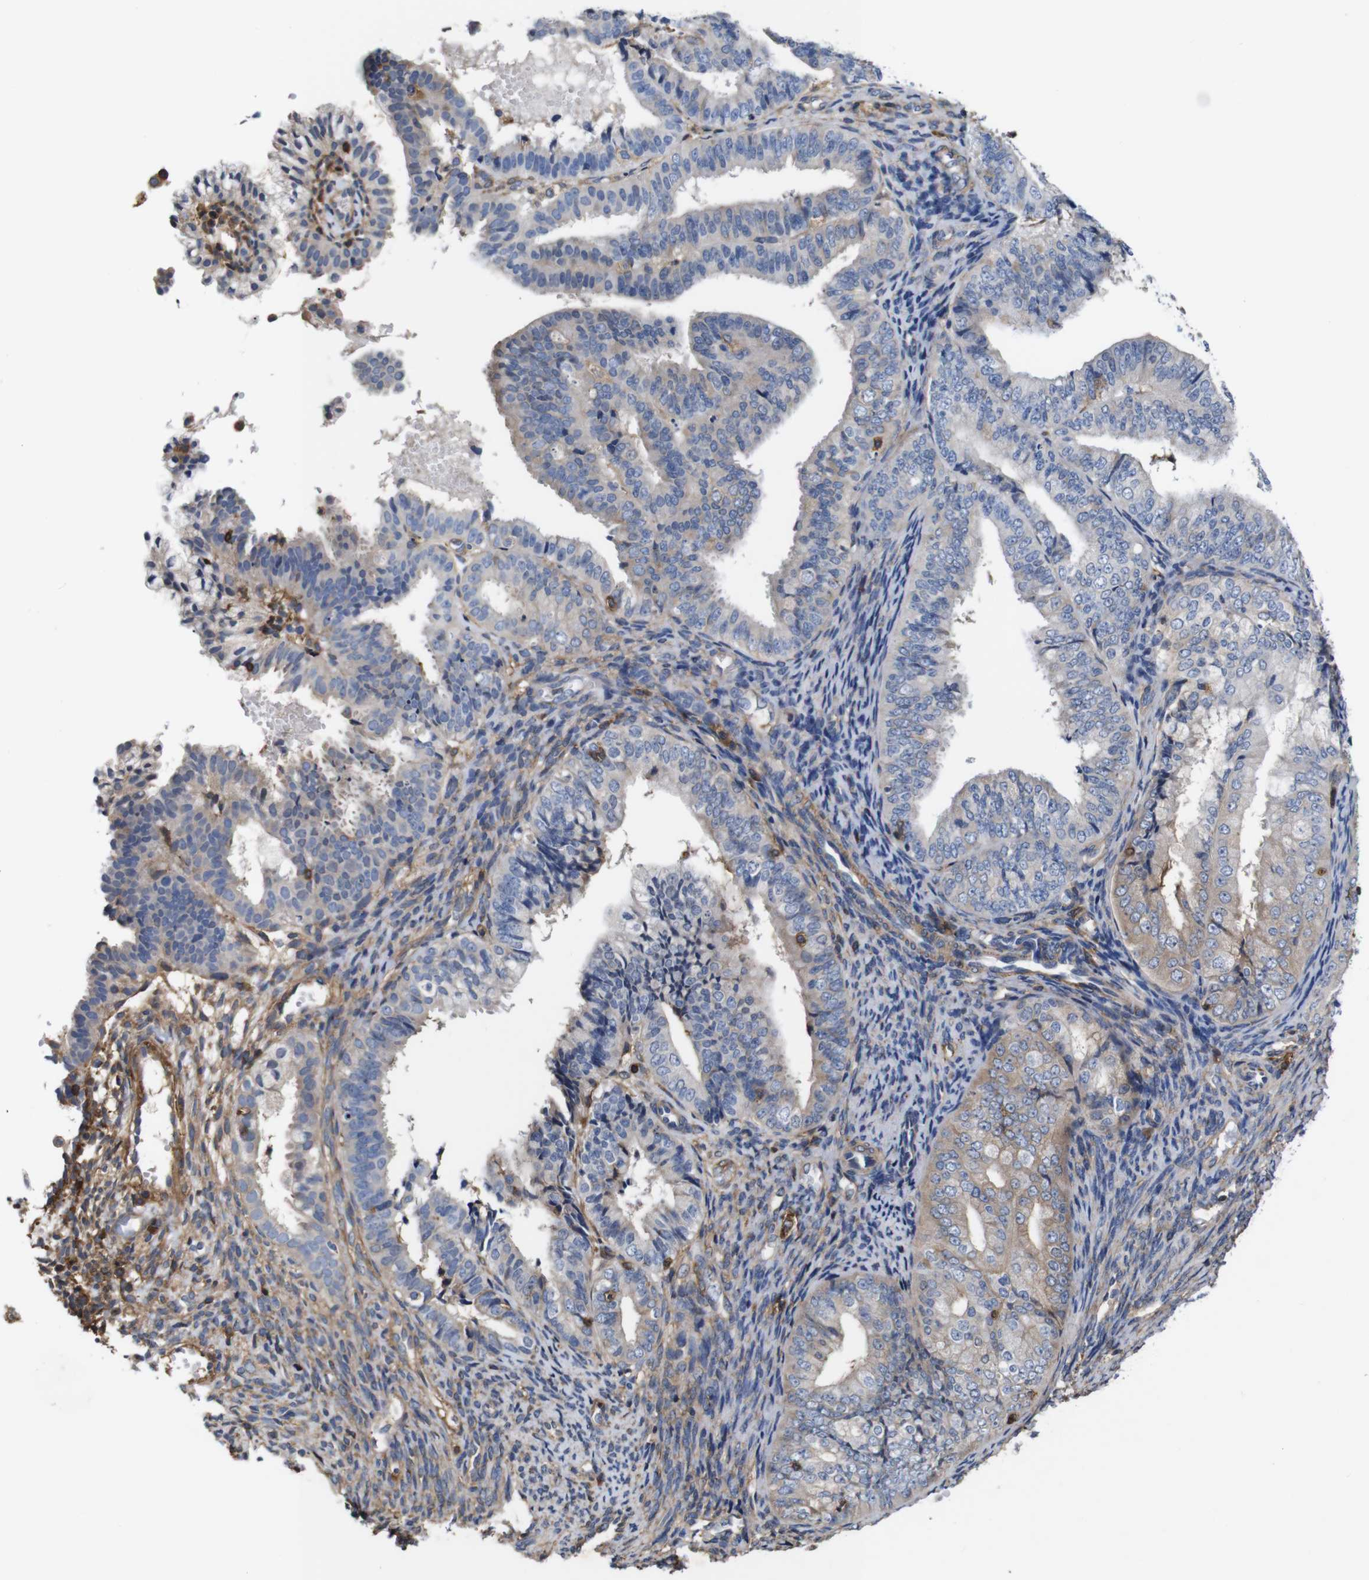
{"staining": {"intensity": "moderate", "quantity": "<25%", "location": "cytoplasmic/membranous"}, "tissue": "endometrial cancer", "cell_type": "Tumor cells", "image_type": "cancer", "snomed": [{"axis": "morphology", "description": "Adenocarcinoma, NOS"}, {"axis": "topography", "description": "Endometrium"}], "caption": "Brown immunohistochemical staining in human endometrial cancer (adenocarcinoma) displays moderate cytoplasmic/membranous staining in about <25% of tumor cells.", "gene": "PI4KA", "patient": {"sex": "female", "age": 63}}